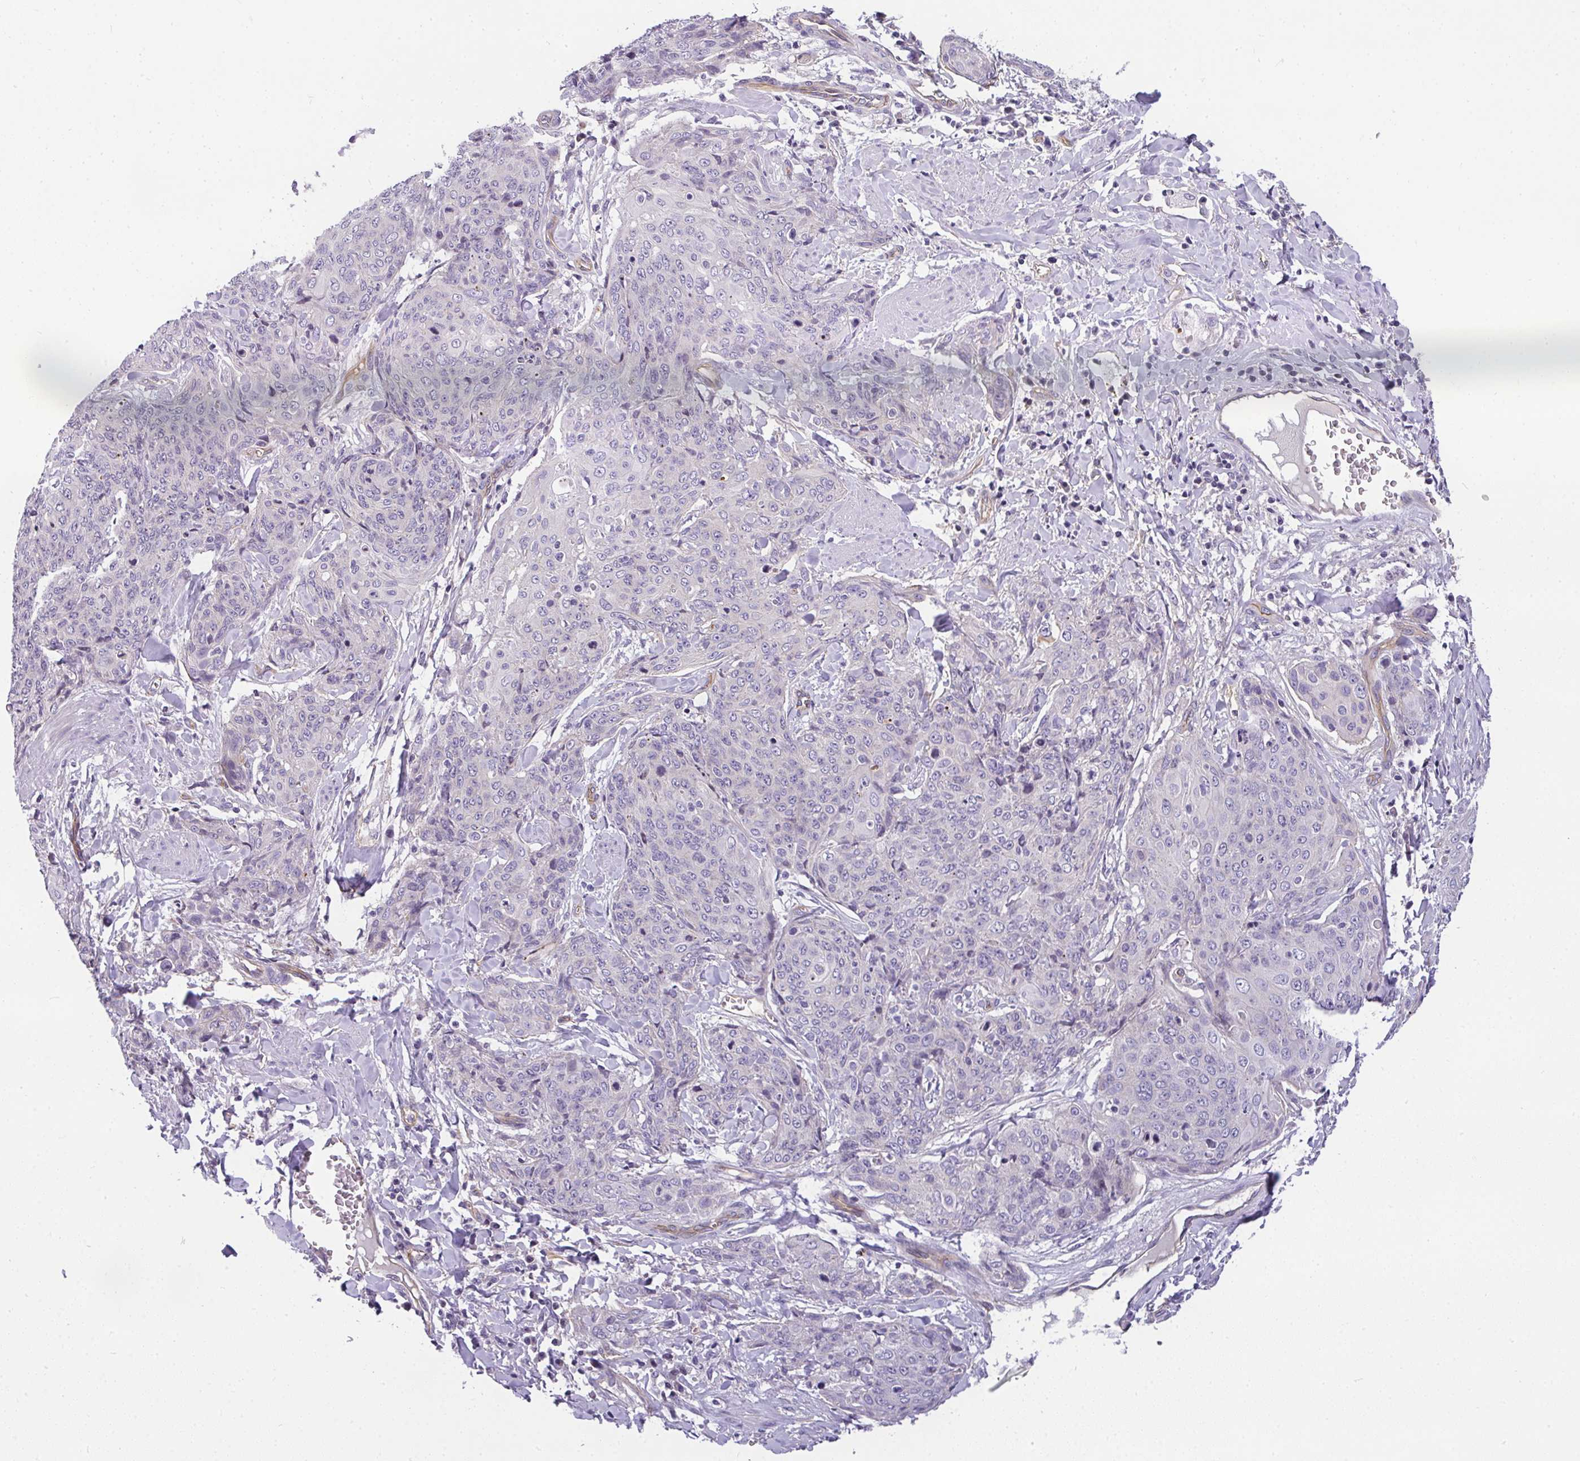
{"staining": {"intensity": "negative", "quantity": "none", "location": "none"}, "tissue": "skin cancer", "cell_type": "Tumor cells", "image_type": "cancer", "snomed": [{"axis": "morphology", "description": "Squamous cell carcinoma, NOS"}, {"axis": "topography", "description": "Skin"}, {"axis": "topography", "description": "Vulva"}], "caption": "Squamous cell carcinoma (skin) stained for a protein using IHC exhibits no positivity tumor cells.", "gene": "OR11H4", "patient": {"sex": "female", "age": 85}}